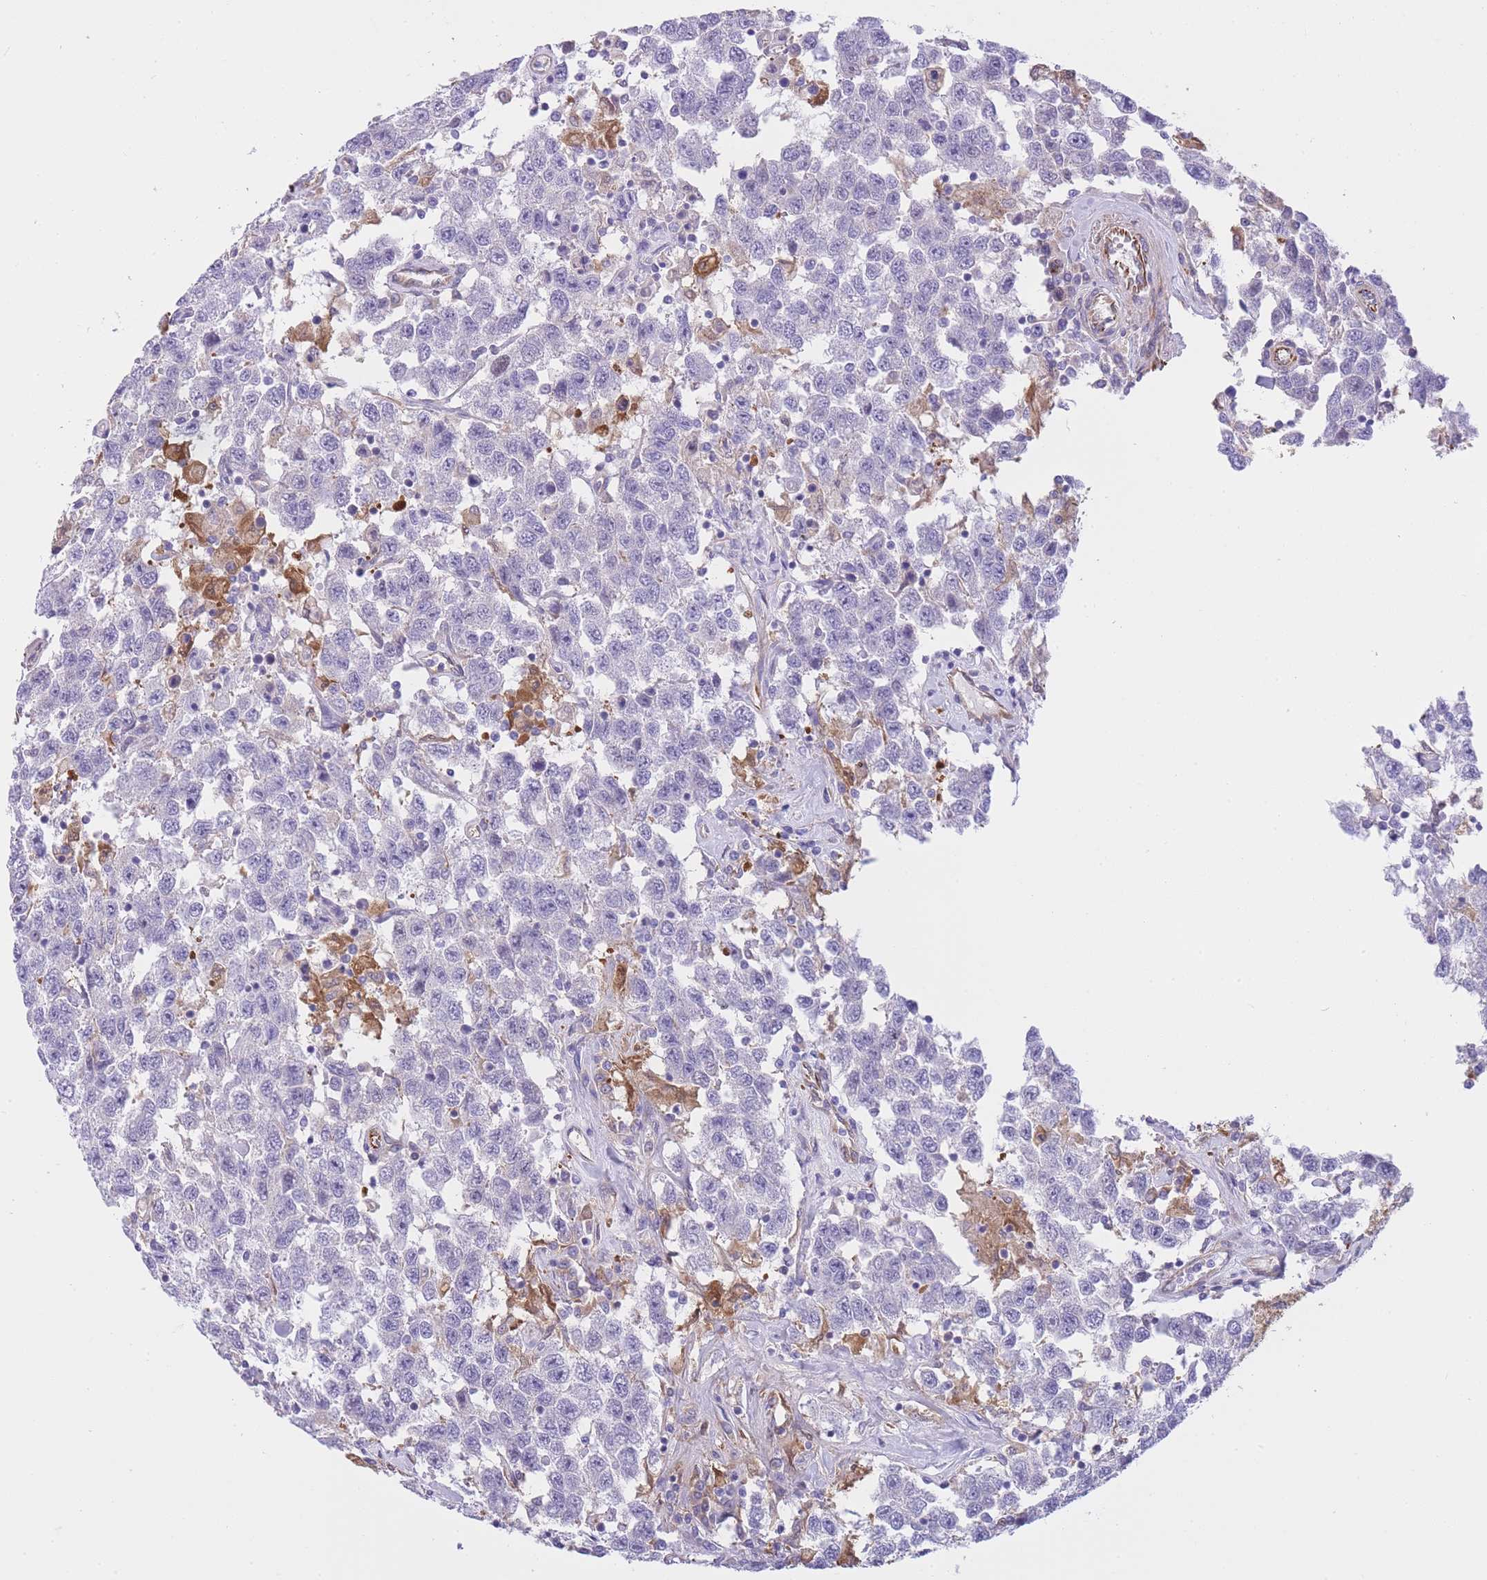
{"staining": {"intensity": "negative", "quantity": "none", "location": "none"}, "tissue": "testis cancer", "cell_type": "Tumor cells", "image_type": "cancer", "snomed": [{"axis": "morphology", "description": "Seminoma, NOS"}, {"axis": "topography", "description": "Testis"}], "caption": "Immunohistochemistry histopathology image of human testis seminoma stained for a protein (brown), which shows no staining in tumor cells.", "gene": "ECPAS", "patient": {"sex": "male", "age": 41}}